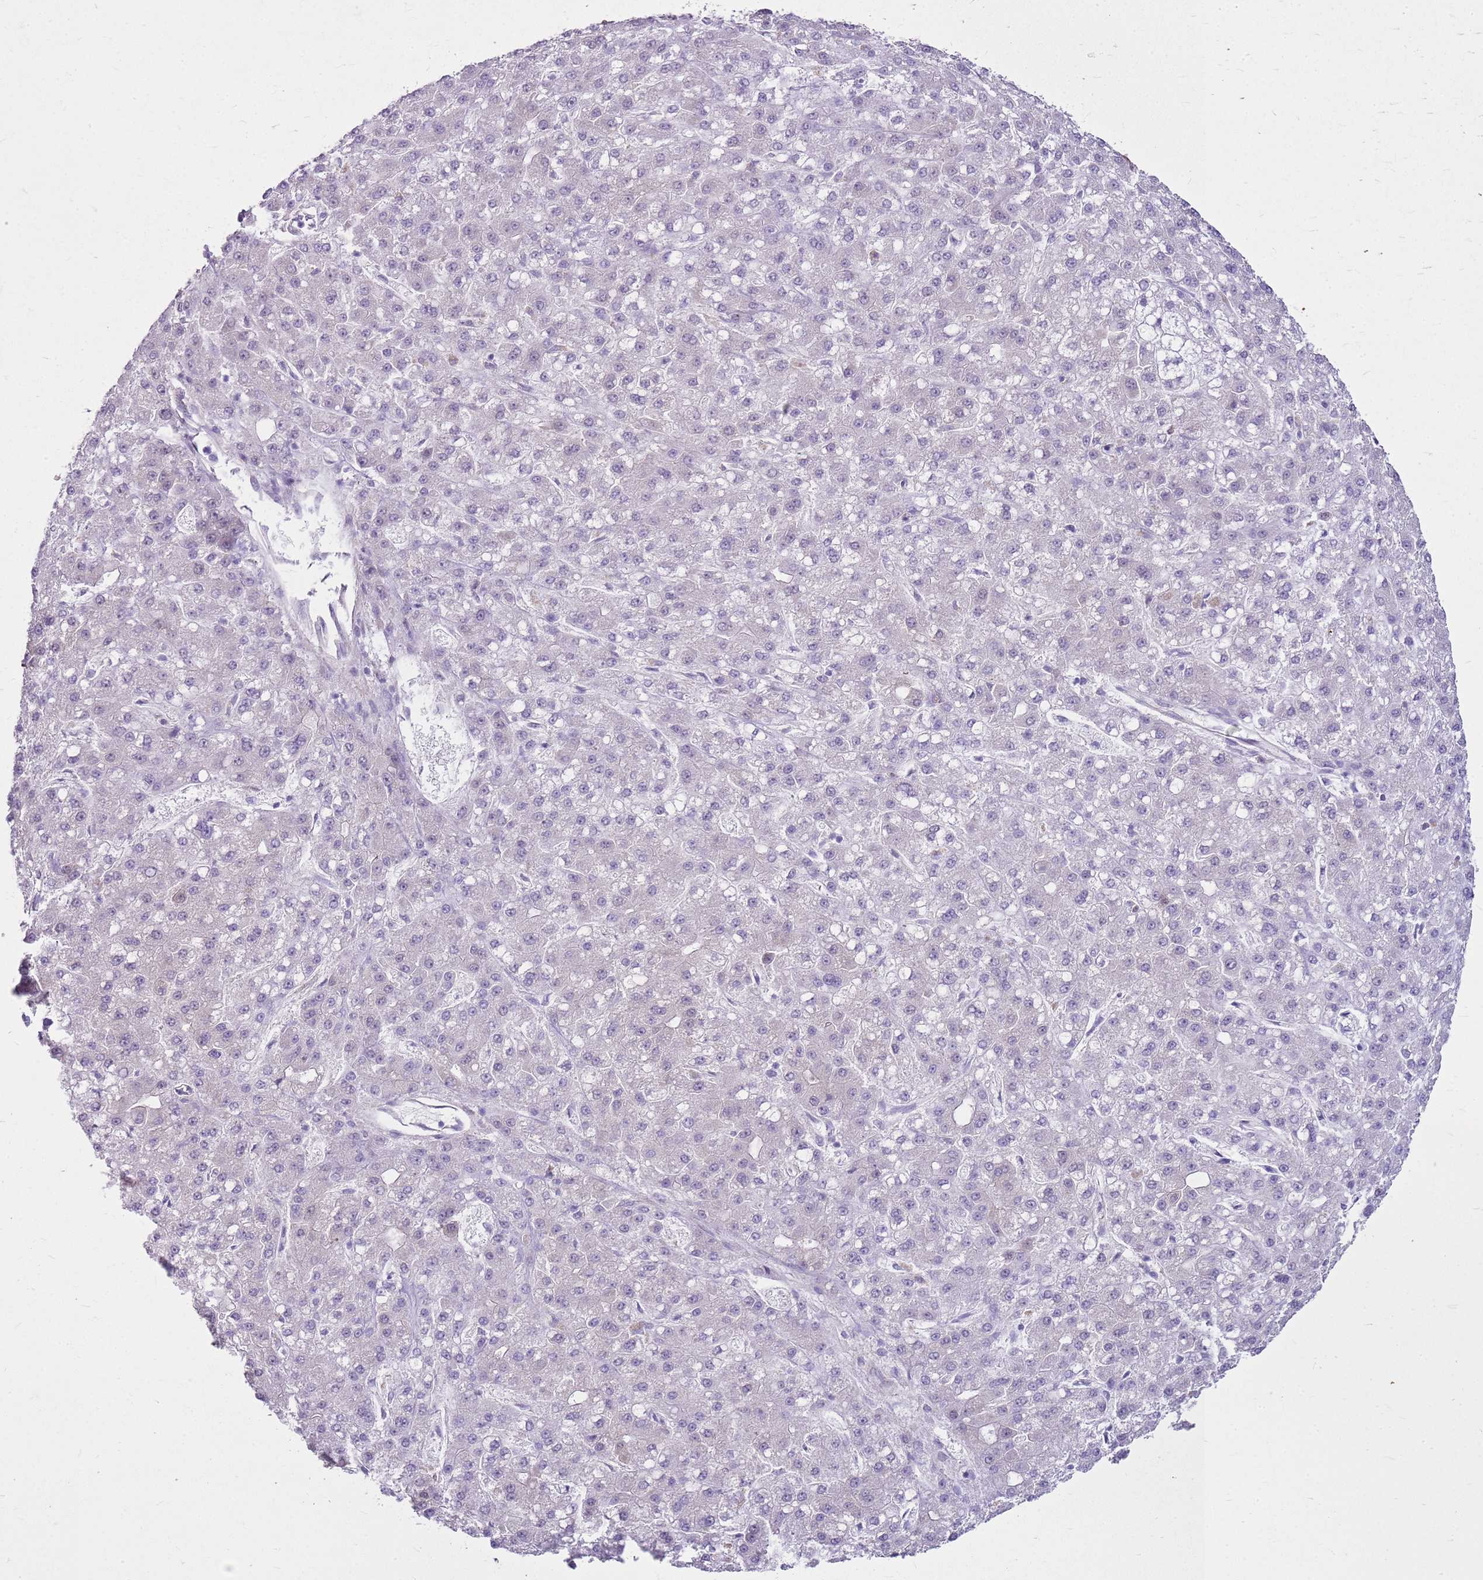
{"staining": {"intensity": "negative", "quantity": "none", "location": "none"}, "tissue": "liver cancer", "cell_type": "Tumor cells", "image_type": "cancer", "snomed": [{"axis": "morphology", "description": "Carcinoma, Hepatocellular, NOS"}, {"axis": "topography", "description": "Liver"}], "caption": "Tumor cells are negative for brown protein staining in hepatocellular carcinoma (liver).", "gene": "HSPB1", "patient": {"sex": "male", "age": 67}}